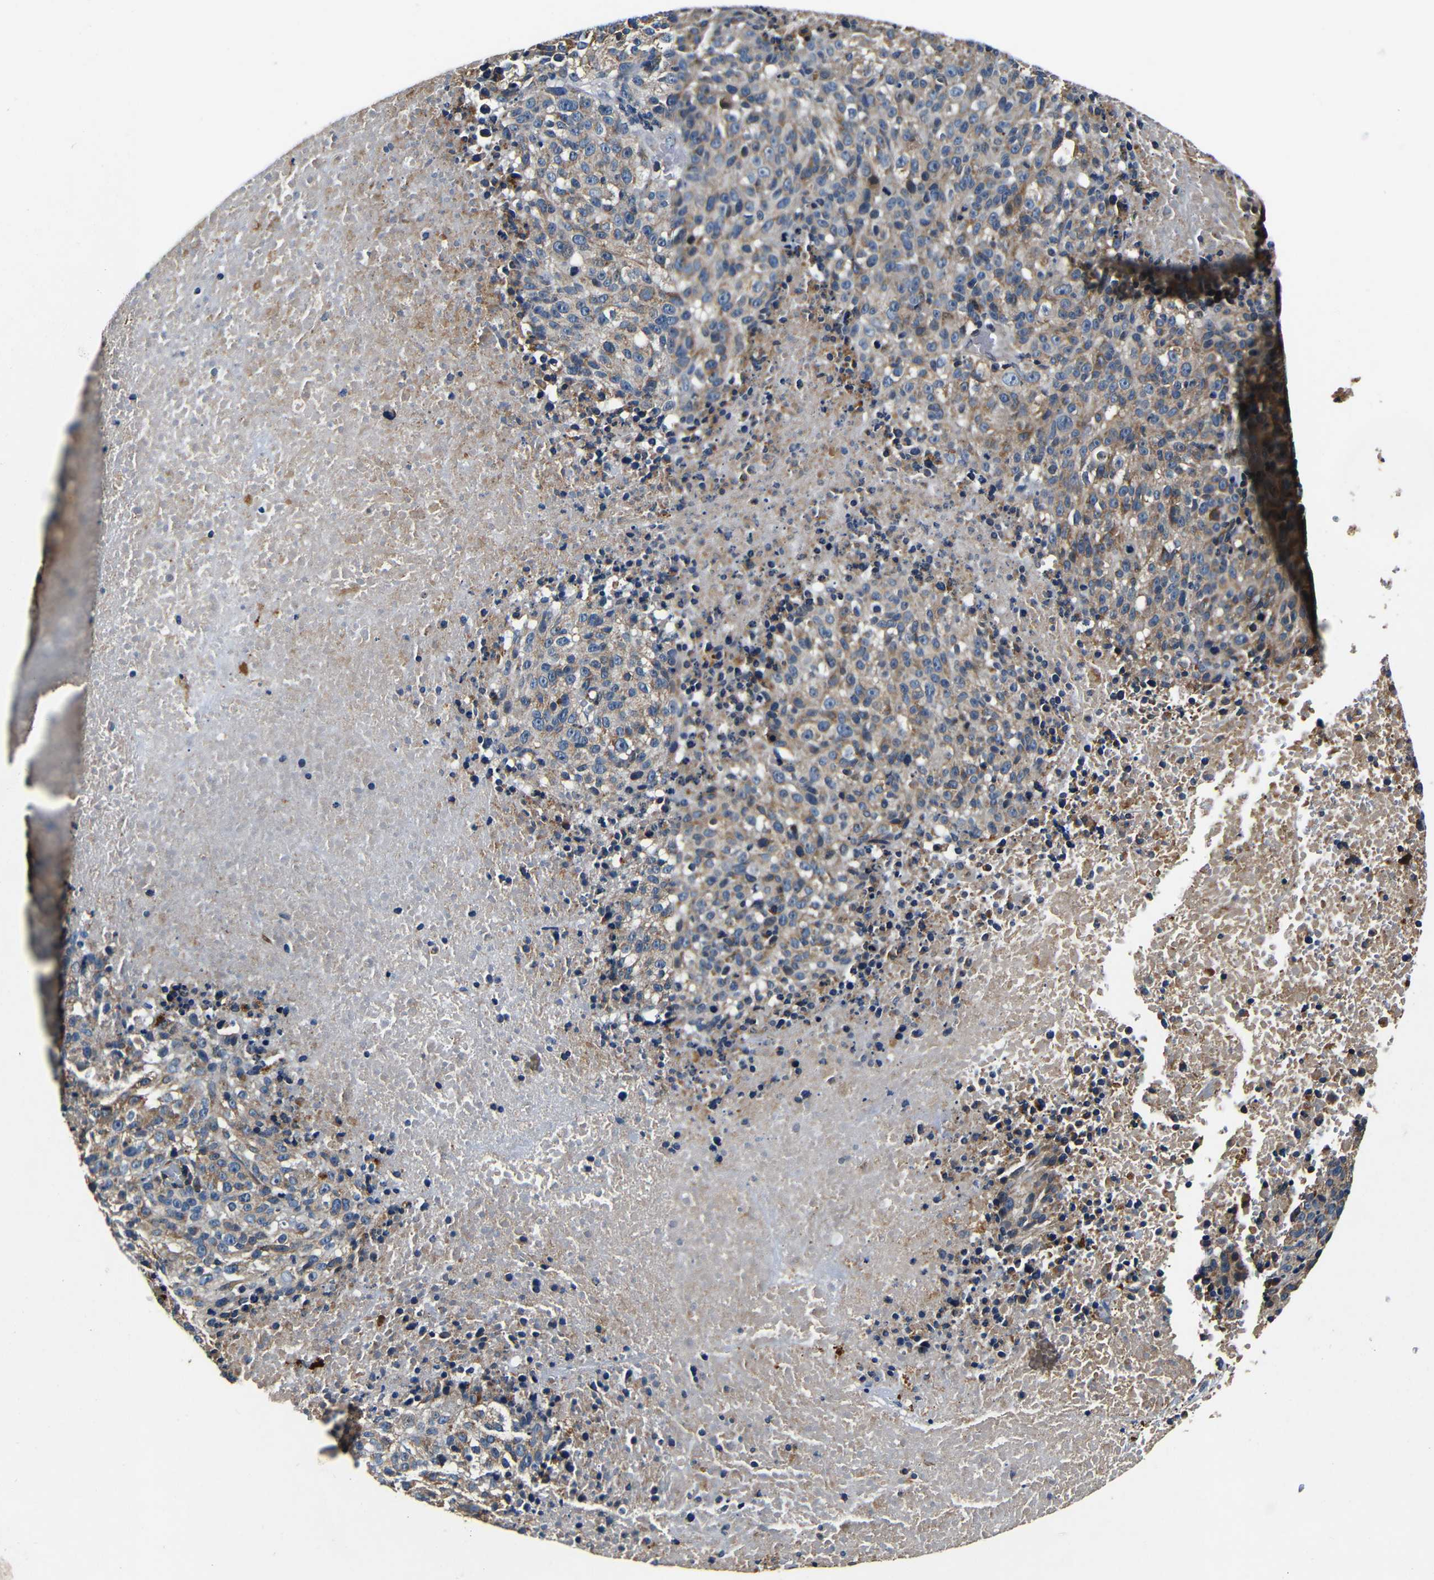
{"staining": {"intensity": "moderate", "quantity": ">75%", "location": "cytoplasmic/membranous"}, "tissue": "melanoma", "cell_type": "Tumor cells", "image_type": "cancer", "snomed": [{"axis": "morphology", "description": "Malignant melanoma, Metastatic site"}, {"axis": "topography", "description": "Cerebral cortex"}], "caption": "Moderate cytoplasmic/membranous protein expression is present in about >75% of tumor cells in malignant melanoma (metastatic site).", "gene": "MTX1", "patient": {"sex": "female", "age": 52}}